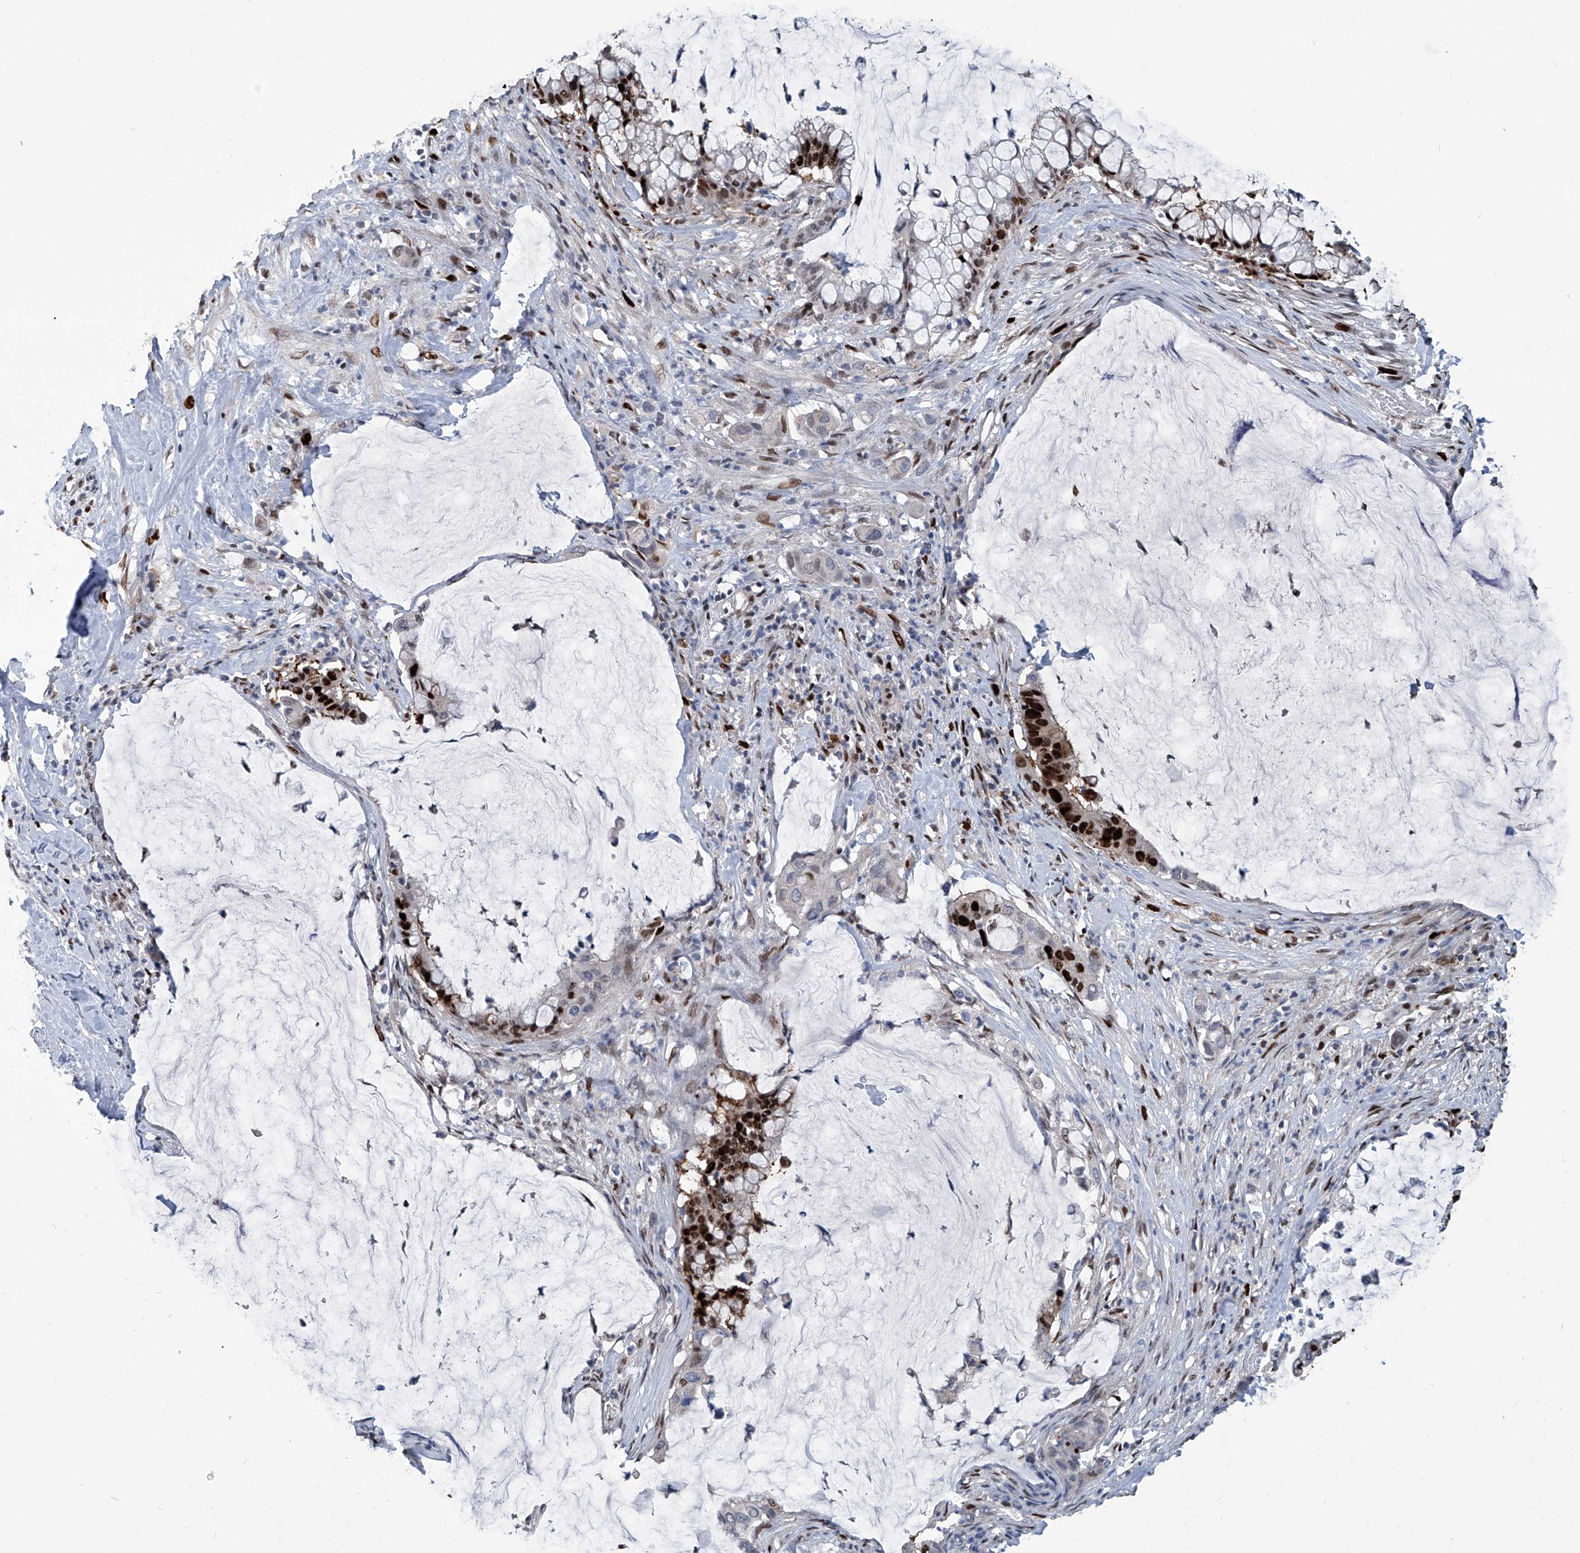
{"staining": {"intensity": "strong", "quantity": "25%-75%", "location": "nuclear"}, "tissue": "pancreatic cancer", "cell_type": "Tumor cells", "image_type": "cancer", "snomed": [{"axis": "morphology", "description": "Adenocarcinoma, NOS"}, {"axis": "topography", "description": "Pancreas"}], "caption": "Brown immunohistochemical staining in adenocarcinoma (pancreatic) demonstrates strong nuclear staining in approximately 25%-75% of tumor cells. The protein of interest is shown in brown color, while the nuclei are stained blue.", "gene": "PCNA", "patient": {"sex": "male", "age": 41}}